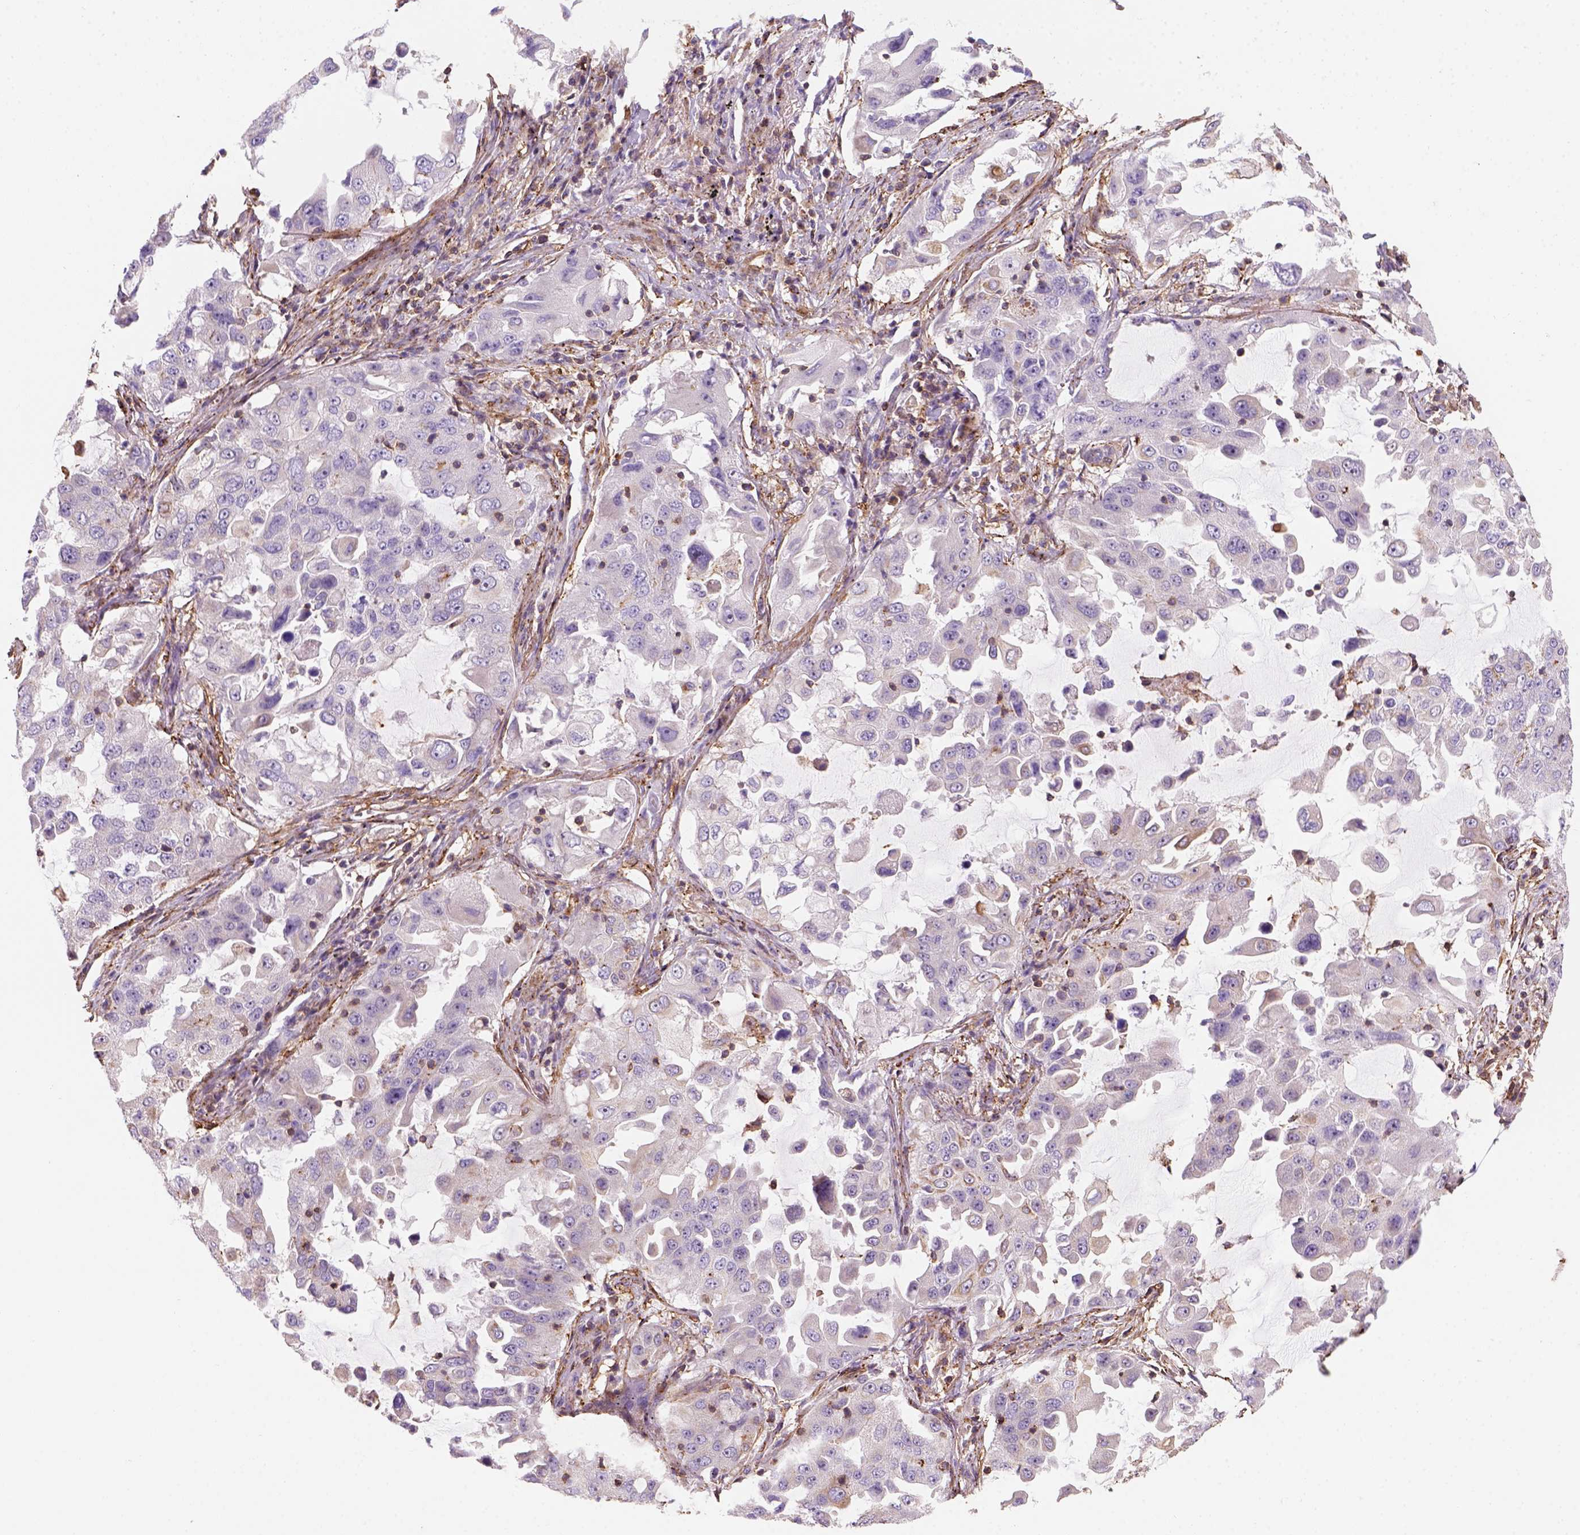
{"staining": {"intensity": "negative", "quantity": "none", "location": "none"}, "tissue": "lung cancer", "cell_type": "Tumor cells", "image_type": "cancer", "snomed": [{"axis": "morphology", "description": "Adenocarcinoma, NOS"}, {"axis": "topography", "description": "Lung"}], "caption": "The histopathology image reveals no significant positivity in tumor cells of lung adenocarcinoma. (DAB immunohistochemistry (IHC), high magnification).", "gene": "GPRC5D", "patient": {"sex": "female", "age": 61}}